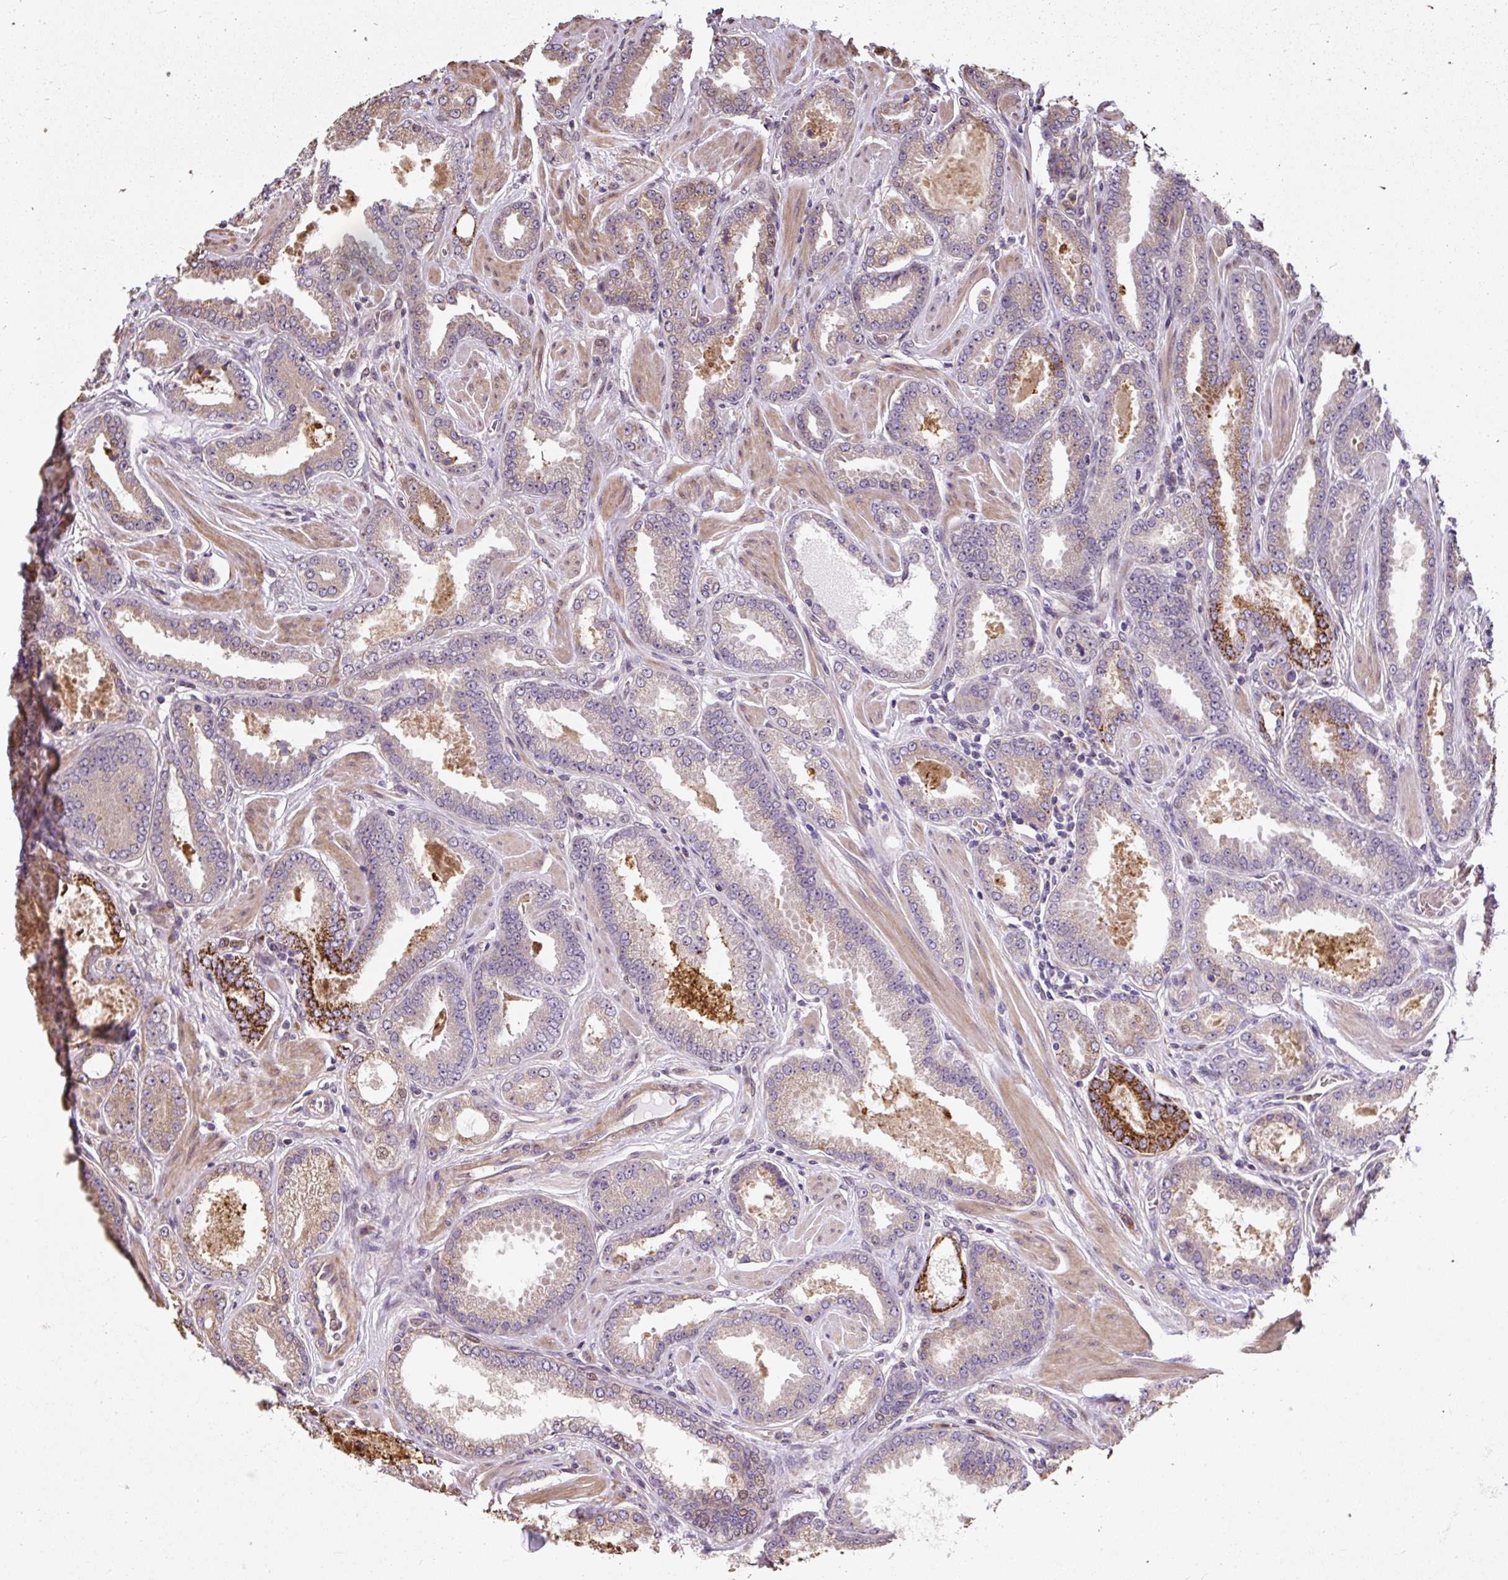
{"staining": {"intensity": "negative", "quantity": "none", "location": "none"}, "tissue": "prostate cancer", "cell_type": "Tumor cells", "image_type": "cancer", "snomed": [{"axis": "morphology", "description": "Adenocarcinoma, Low grade"}, {"axis": "topography", "description": "Prostate"}], "caption": "Human low-grade adenocarcinoma (prostate) stained for a protein using IHC exhibits no expression in tumor cells.", "gene": "PUS7L", "patient": {"sex": "male", "age": 42}}